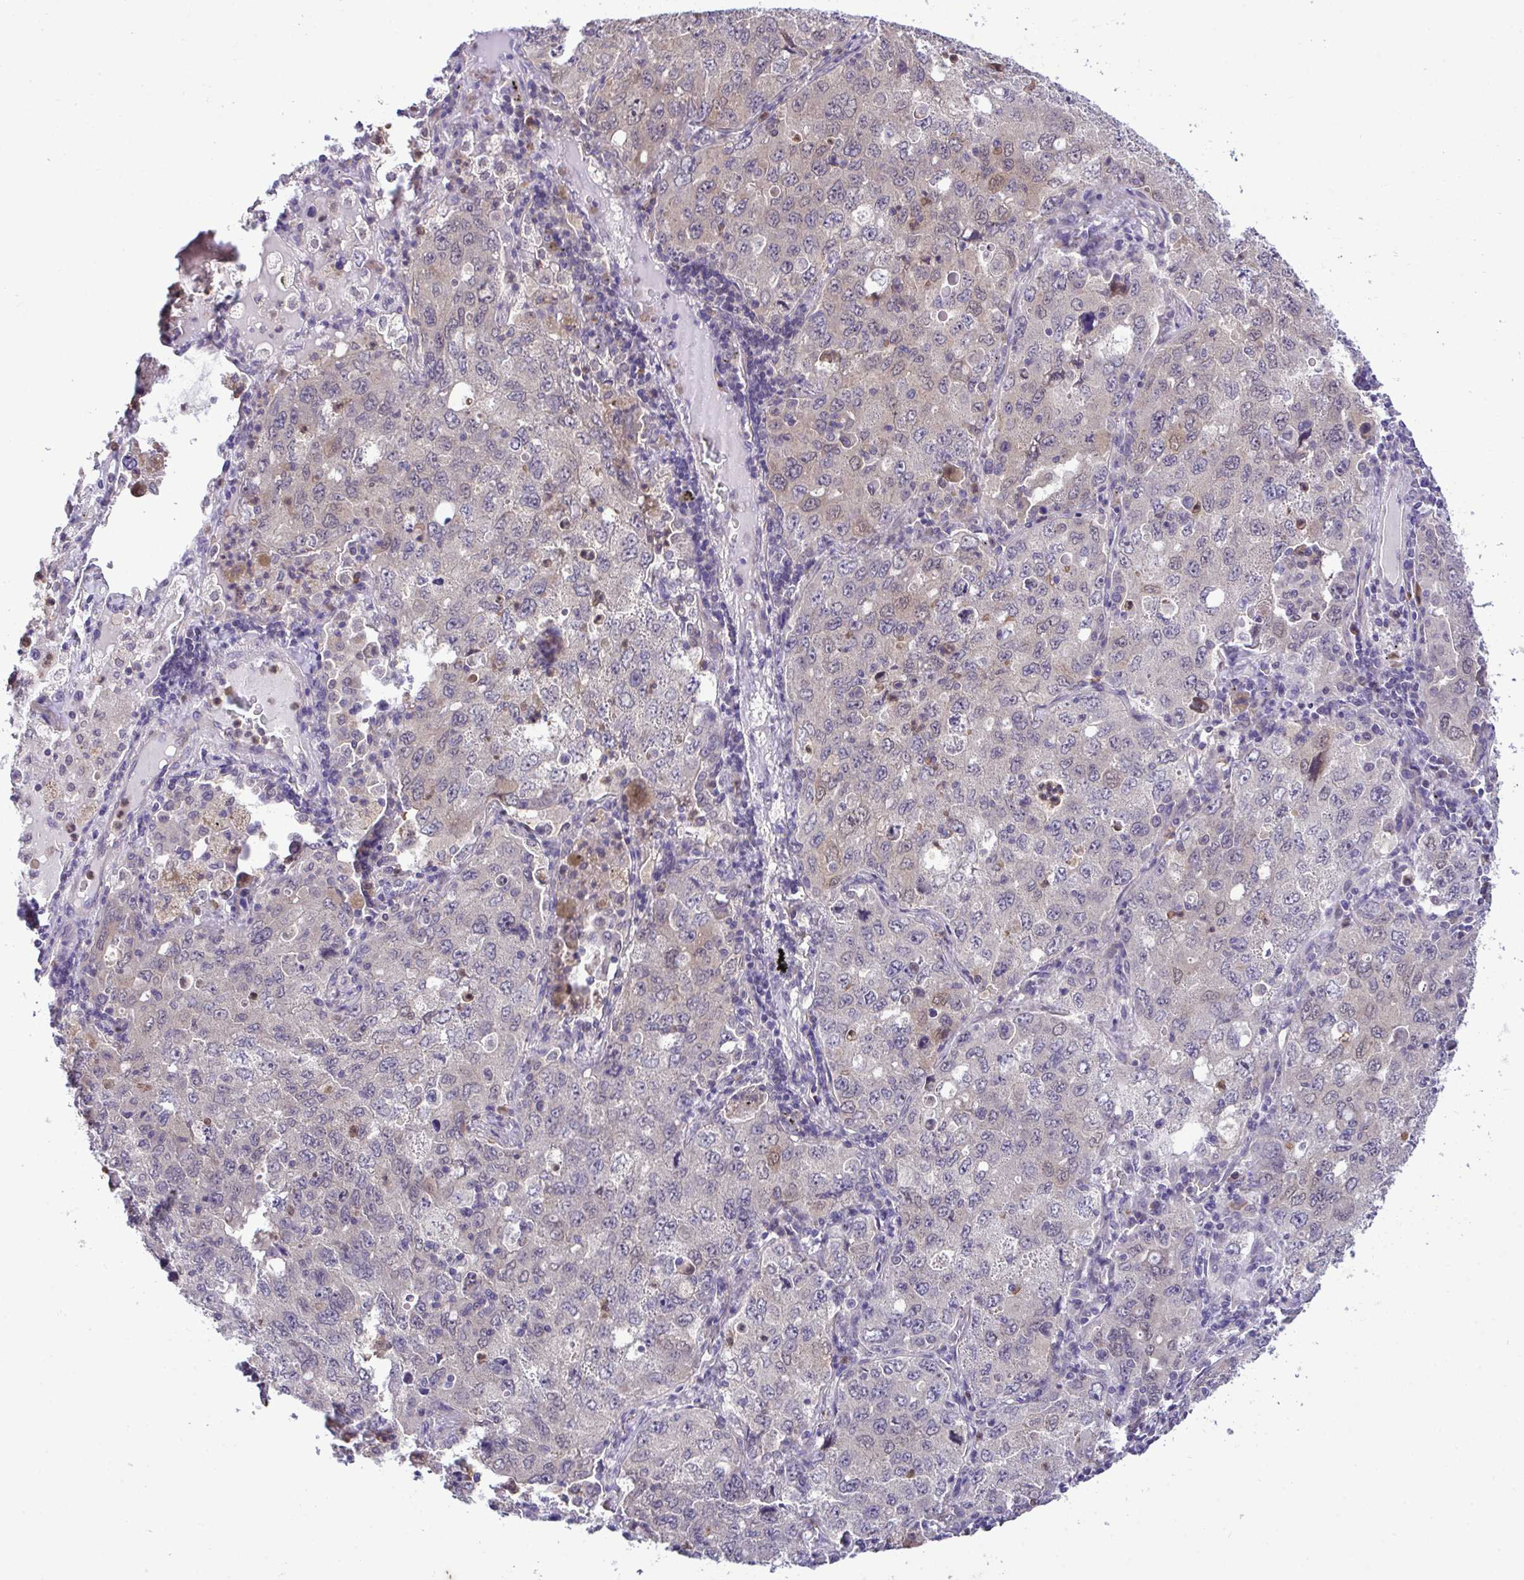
{"staining": {"intensity": "negative", "quantity": "none", "location": "none"}, "tissue": "lung cancer", "cell_type": "Tumor cells", "image_type": "cancer", "snomed": [{"axis": "morphology", "description": "Adenocarcinoma, NOS"}, {"axis": "topography", "description": "Lung"}], "caption": "A high-resolution photomicrograph shows immunohistochemistry staining of lung cancer, which demonstrates no significant expression in tumor cells.", "gene": "CMPK1", "patient": {"sex": "female", "age": 57}}